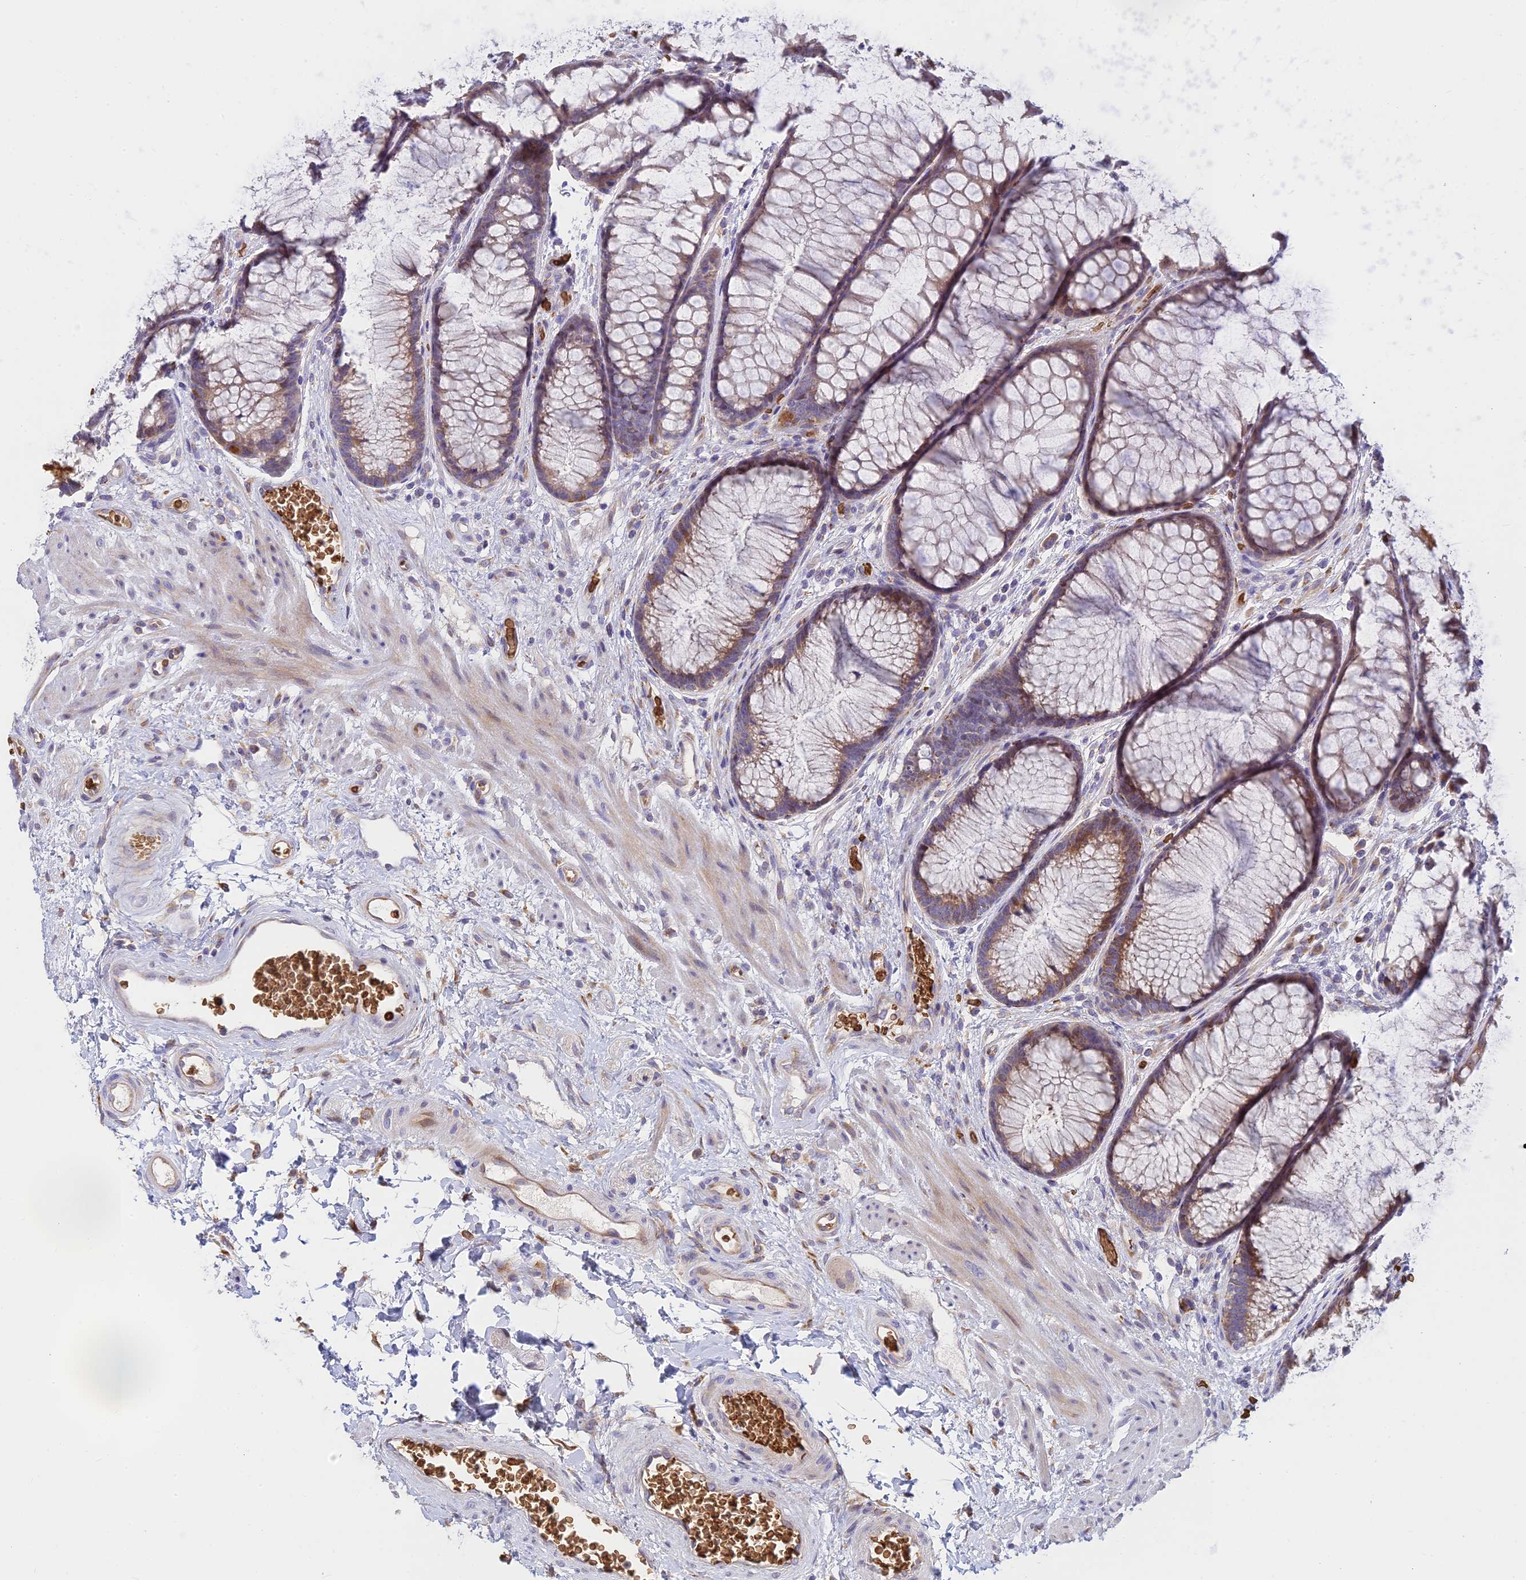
{"staining": {"intensity": "weak", "quantity": ">75%", "location": "cytoplasmic/membranous"}, "tissue": "colon", "cell_type": "Endothelial cells", "image_type": "normal", "snomed": [{"axis": "morphology", "description": "Normal tissue, NOS"}, {"axis": "topography", "description": "Colon"}], "caption": "IHC (DAB (3,3'-diaminobenzidine)) staining of unremarkable colon displays weak cytoplasmic/membranous protein staining in about >75% of endothelial cells. Nuclei are stained in blue.", "gene": "UFSP2", "patient": {"sex": "female", "age": 82}}